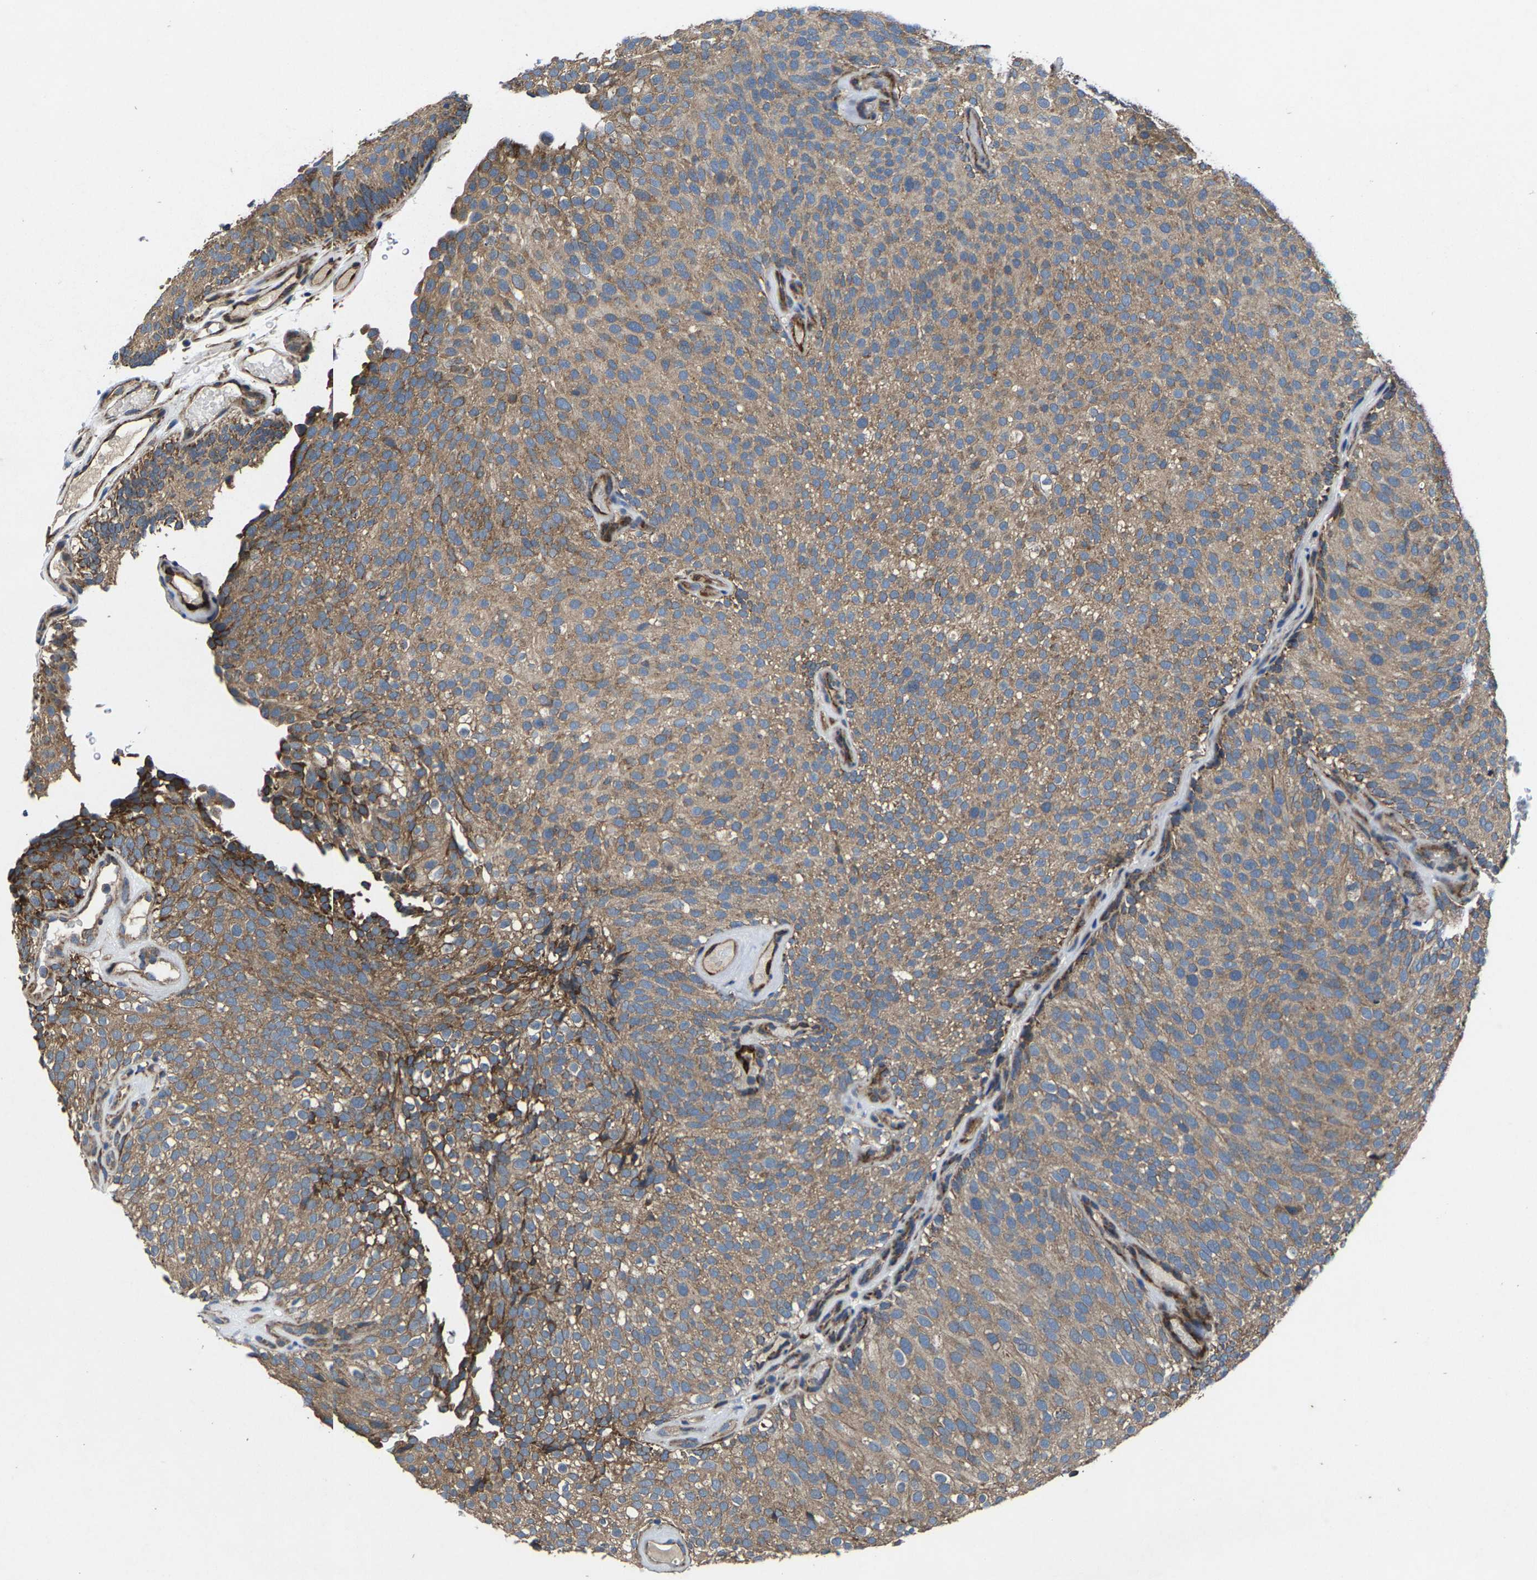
{"staining": {"intensity": "moderate", "quantity": ">75%", "location": "cytoplasmic/membranous"}, "tissue": "urothelial cancer", "cell_type": "Tumor cells", "image_type": "cancer", "snomed": [{"axis": "morphology", "description": "Urothelial carcinoma, Low grade"}, {"axis": "topography", "description": "Urinary bladder"}], "caption": "Urothelial cancer was stained to show a protein in brown. There is medium levels of moderate cytoplasmic/membranous staining in approximately >75% of tumor cells.", "gene": "PDP1", "patient": {"sex": "male", "age": 78}}